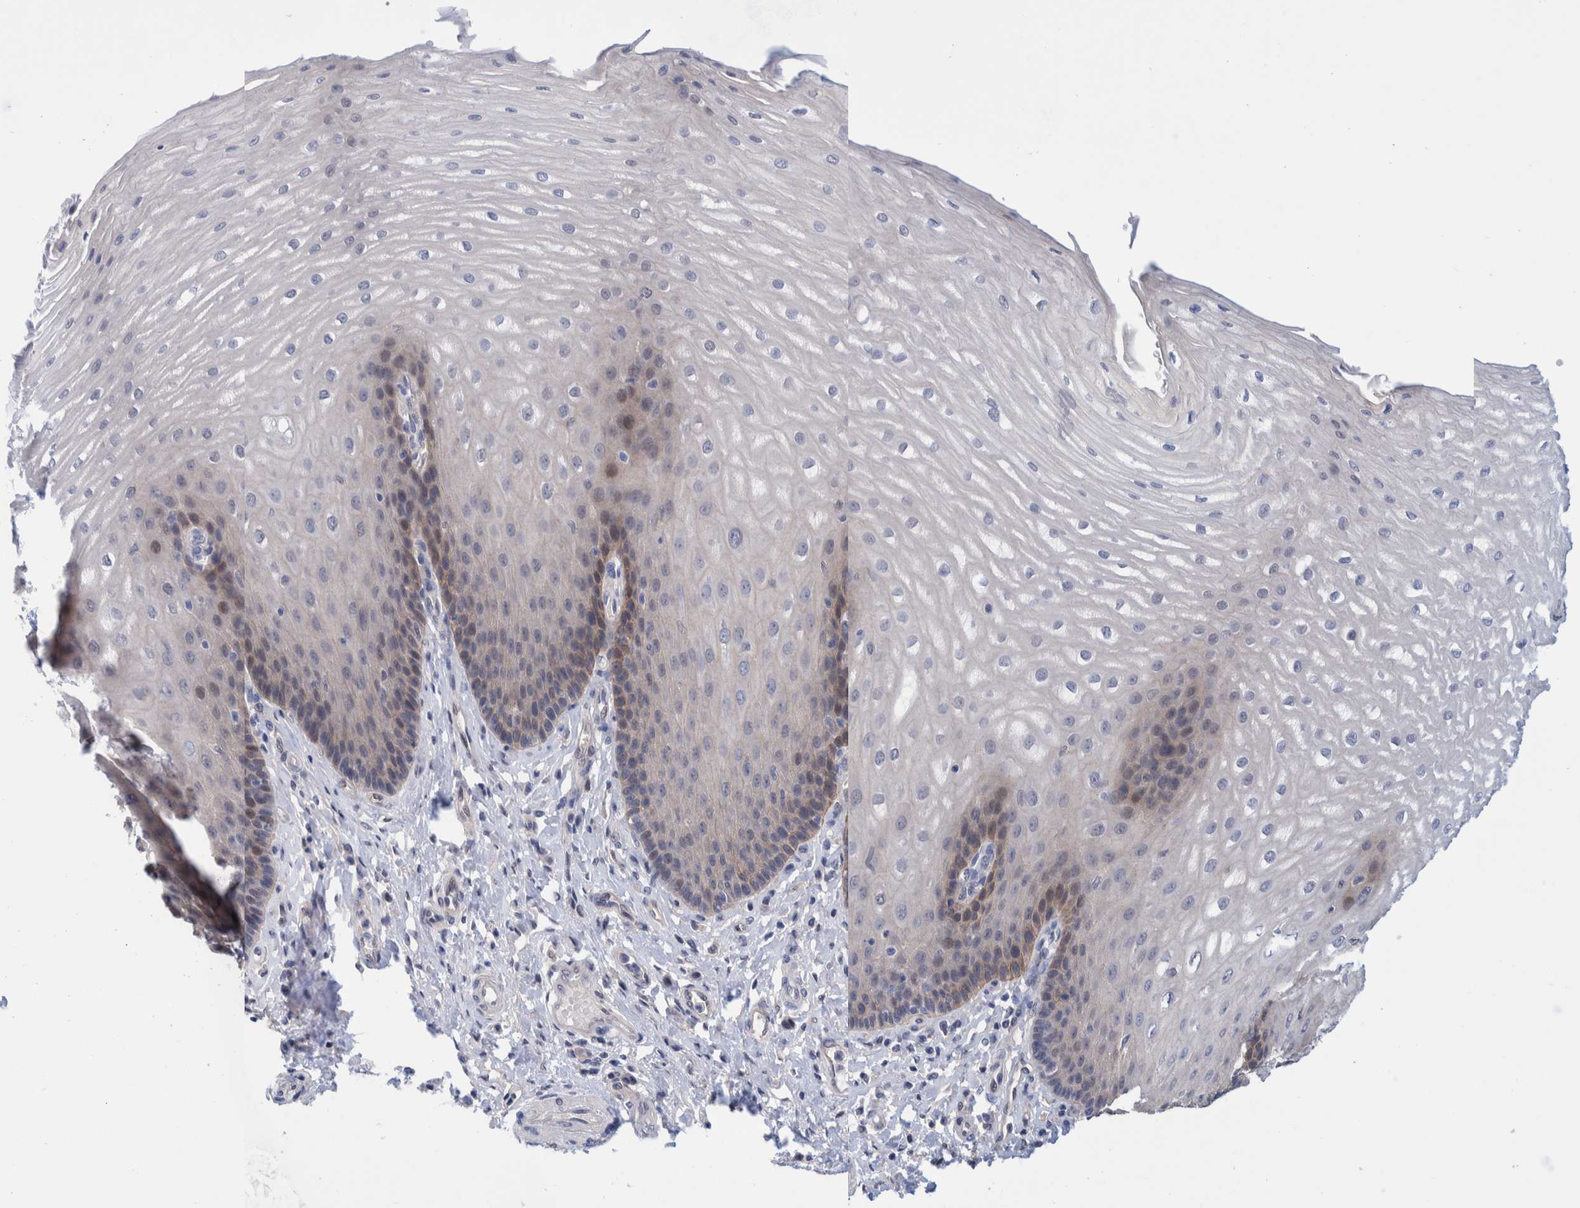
{"staining": {"intensity": "moderate", "quantity": "<25%", "location": "cytoplasmic/membranous,nuclear"}, "tissue": "esophagus", "cell_type": "Squamous epithelial cells", "image_type": "normal", "snomed": [{"axis": "morphology", "description": "Normal tissue, NOS"}, {"axis": "topography", "description": "Esophagus"}], "caption": "This histopathology image exhibits immunohistochemistry staining of unremarkable esophagus, with low moderate cytoplasmic/membranous,nuclear staining in approximately <25% of squamous epithelial cells.", "gene": "PFAS", "patient": {"sex": "male", "age": 54}}